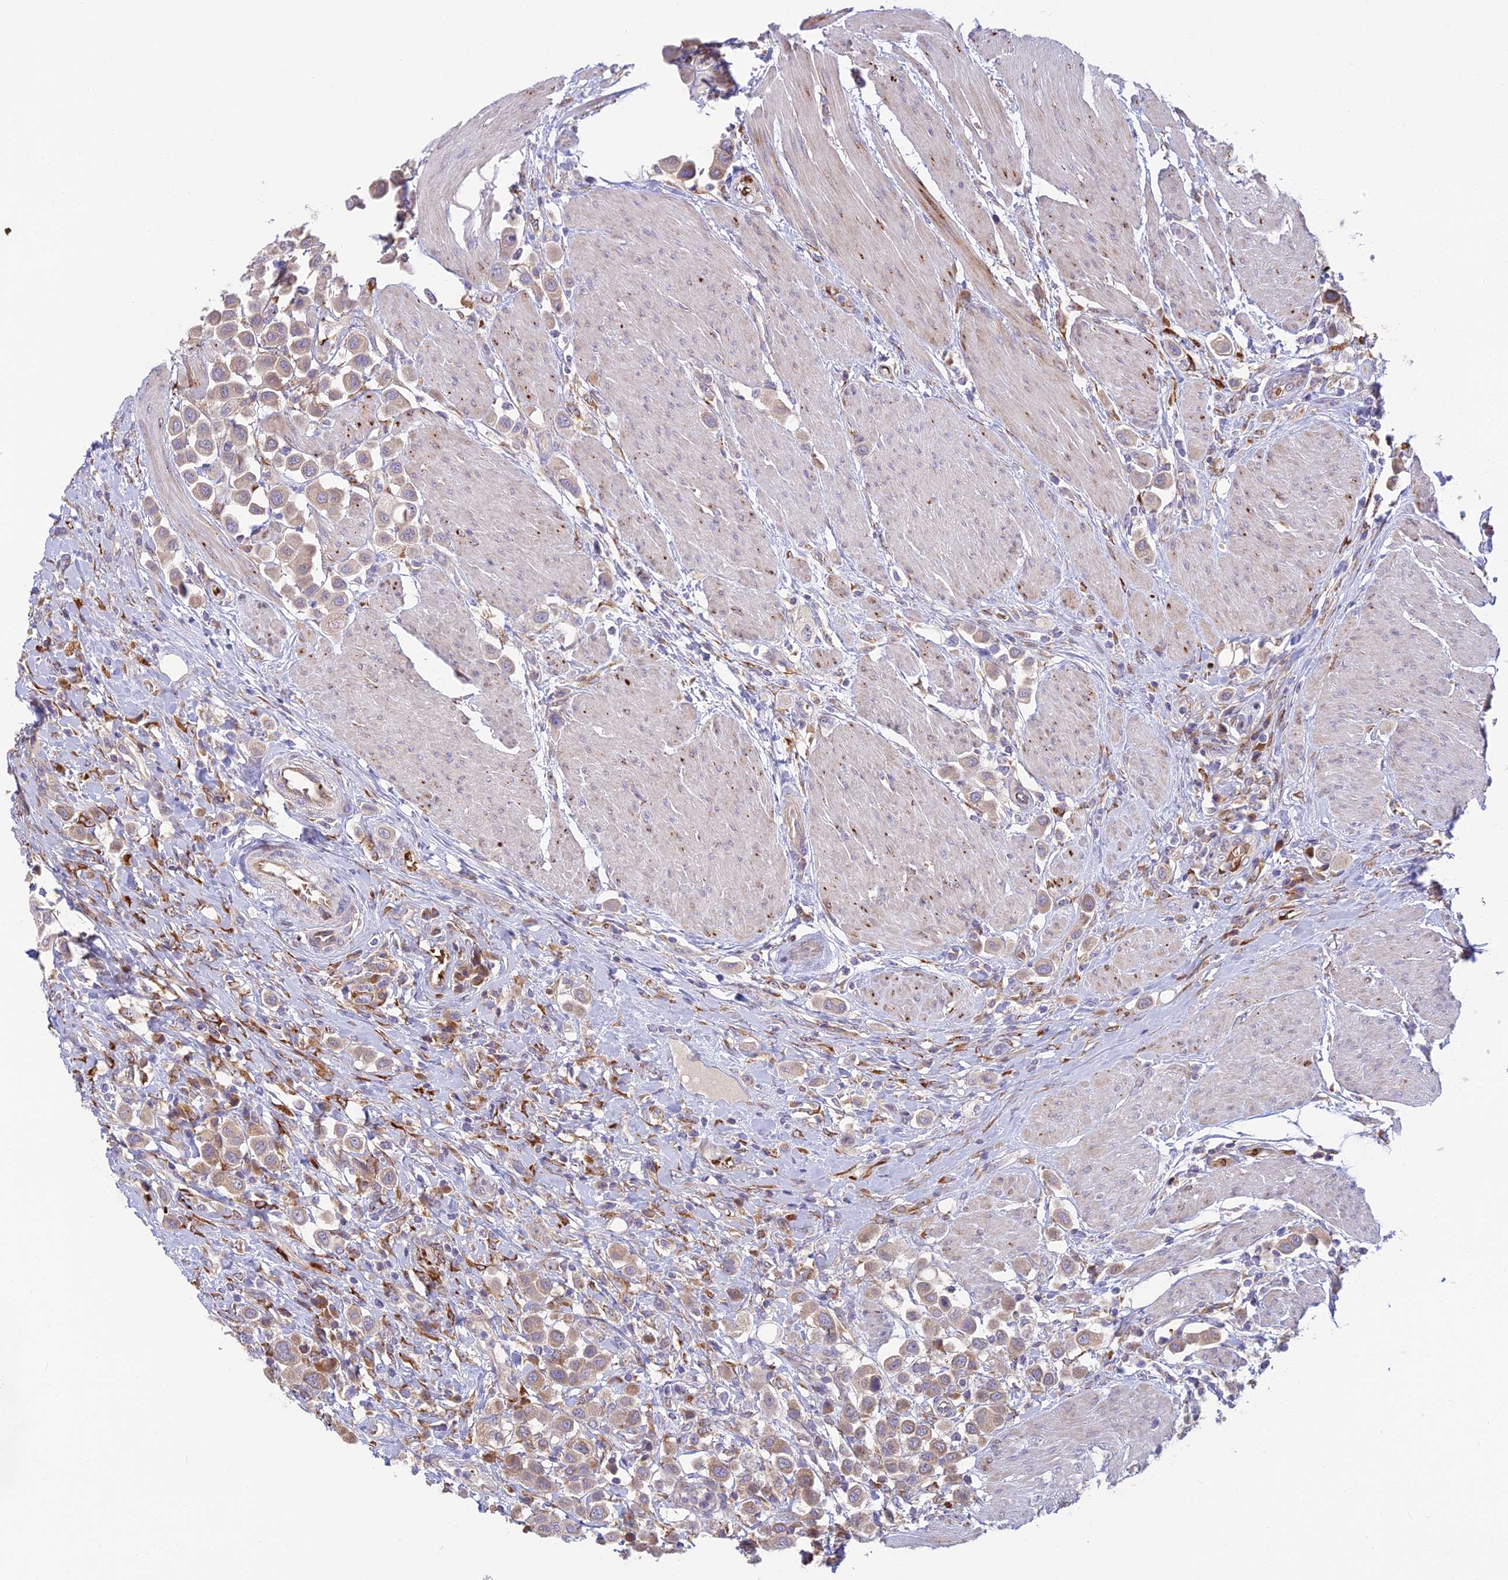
{"staining": {"intensity": "weak", "quantity": "<25%", "location": "cytoplasmic/membranous"}, "tissue": "urothelial cancer", "cell_type": "Tumor cells", "image_type": "cancer", "snomed": [{"axis": "morphology", "description": "Urothelial carcinoma, High grade"}, {"axis": "topography", "description": "Urinary bladder"}], "caption": "Human urothelial cancer stained for a protein using immunohistochemistry exhibits no positivity in tumor cells.", "gene": "UFSP2", "patient": {"sex": "male", "age": 50}}